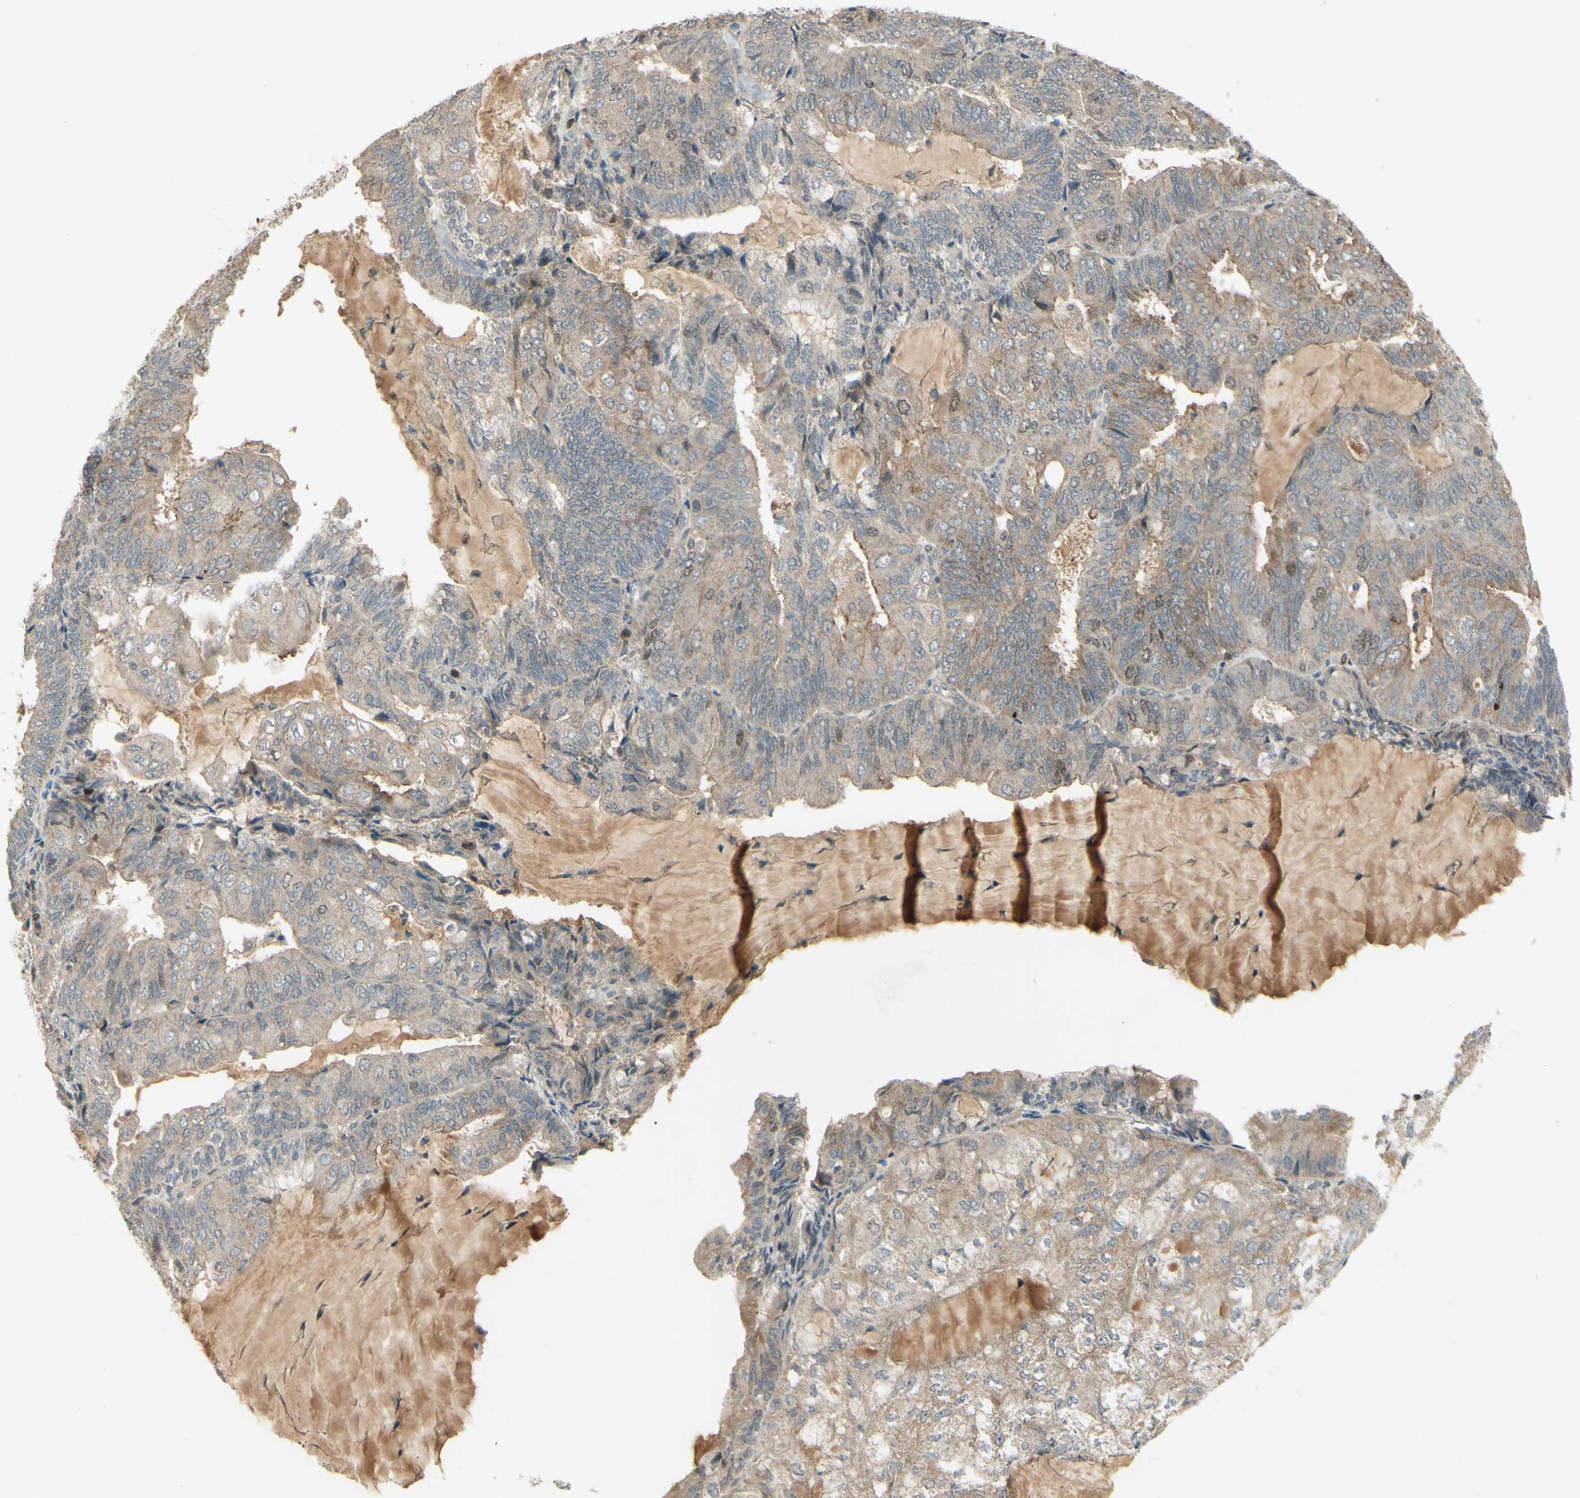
{"staining": {"intensity": "moderate", "quantity": "<25%", "location": "nuclear"}, "tissue": "endometrial cancer", "cell_type": "Tumor cells", "image_type": "cancer", "snomed": [{"axis": "morphology", "description": "Adenocarcinoma, NOS"}, {"axis": "topography", "description": "Endometrium"}], "caption": "The immunohistochemical stain shows moderate nuclear staining in tumor cells of adenocarcinoma (endometrial) tissue. Using DAB (brown) and hematoxylin (blue) stains, captured at high magnification using brightfield microscopy.", "gene": "RAD18", "patient": {"sex": "female", "age": 81}}